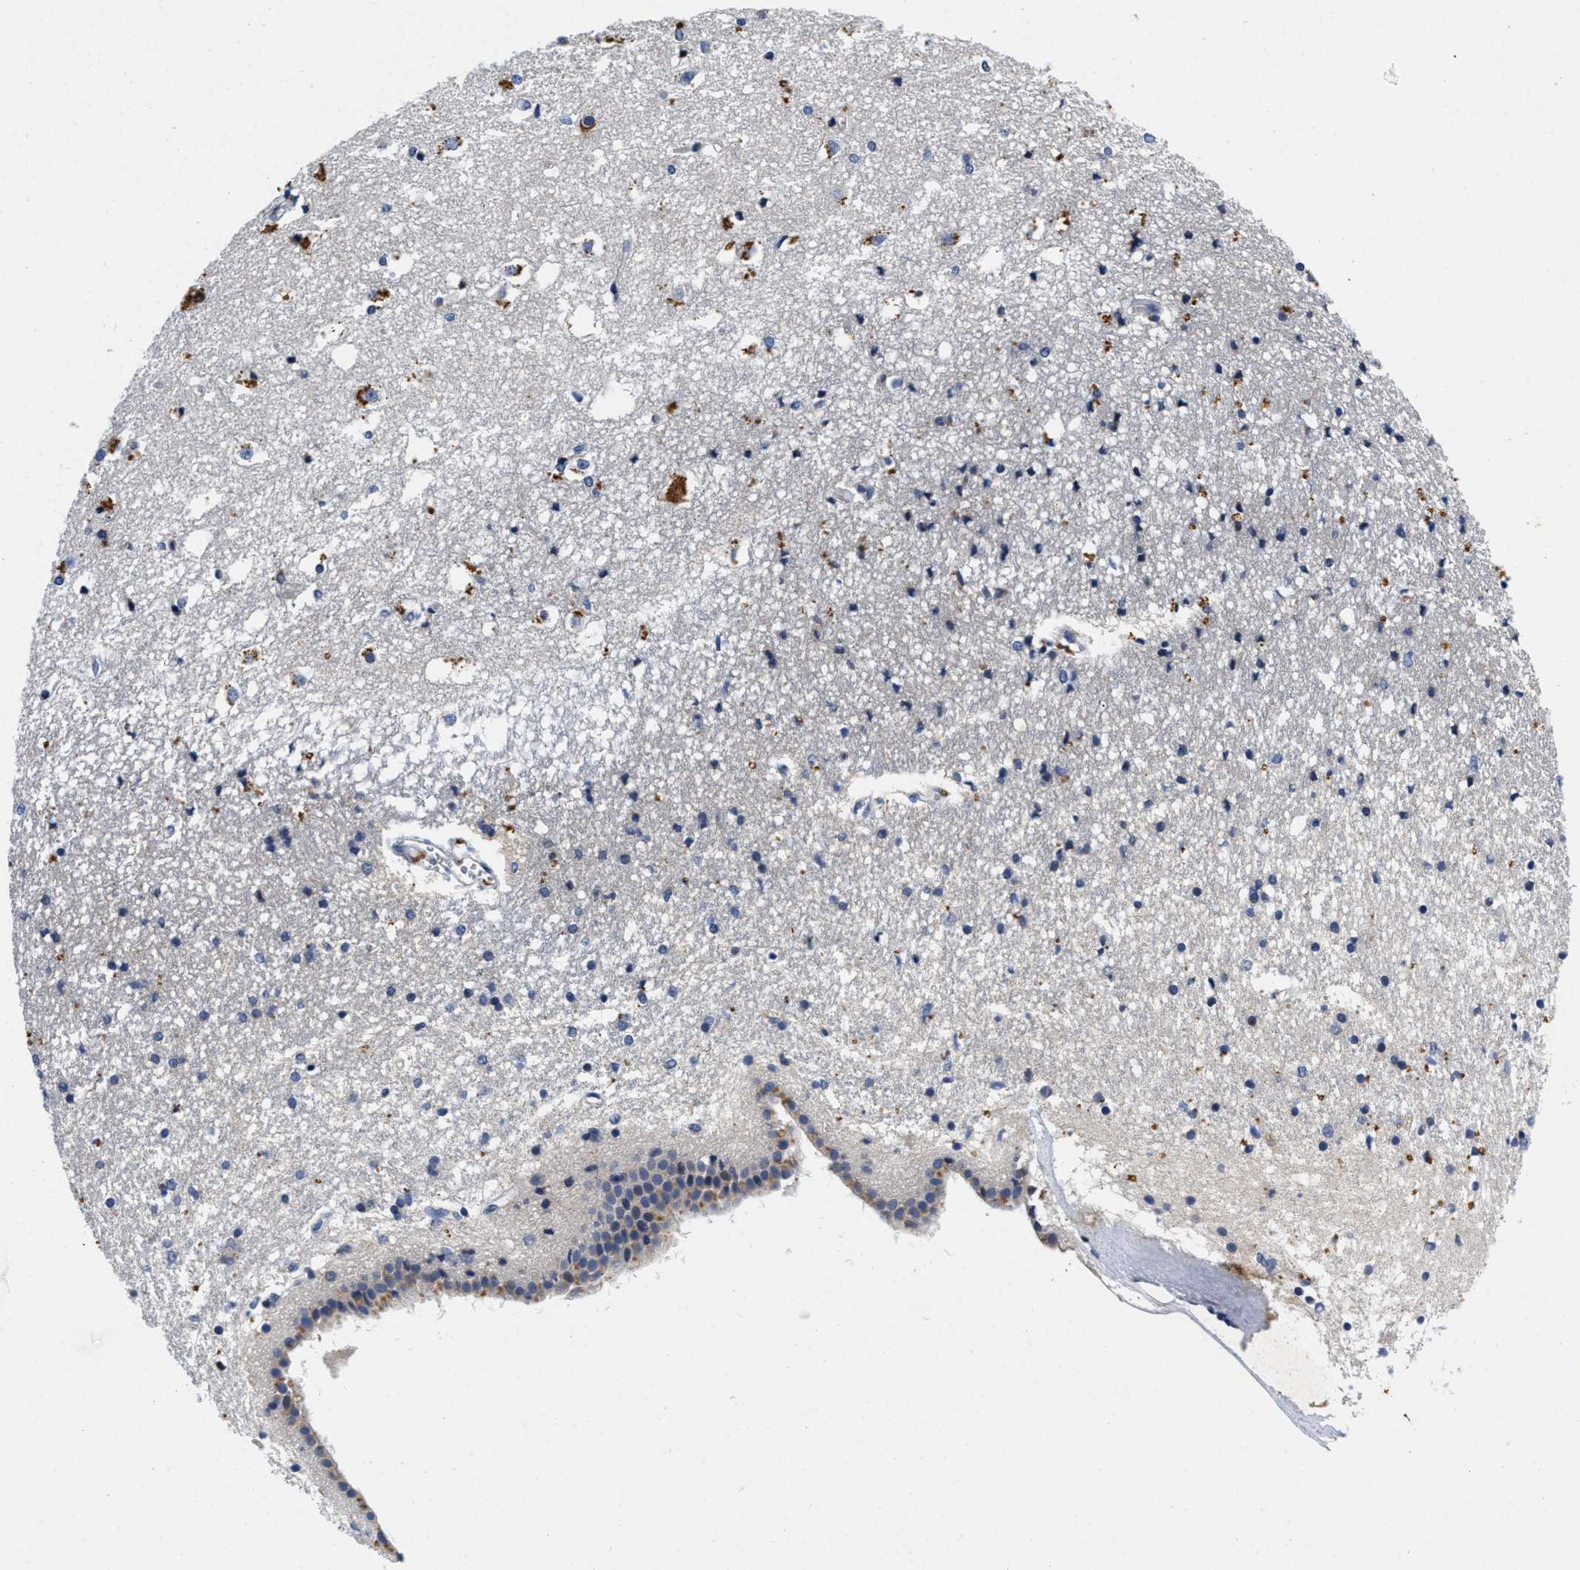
{"staining": {"intensity": "moderate", "quantity": "25%-75%", "location": "cytoplasmic/membranous"}, "tissue": "caudate", "cell_type": "Glial cells", "image_type": "normal", "snomed": [{"axis": "morphology", "description": "Normal tissue, NOS"}, {"axis": "topography", "description": "Lateral ventricle wall"}], "caption": "The histopathology image reveals staining of normal caudate, revealing moderate cytoplasmic/membranous protein expression (brown color) within glial cells.", "gene": "LAD1", "patient": {"sex": "male", "age": 45}}